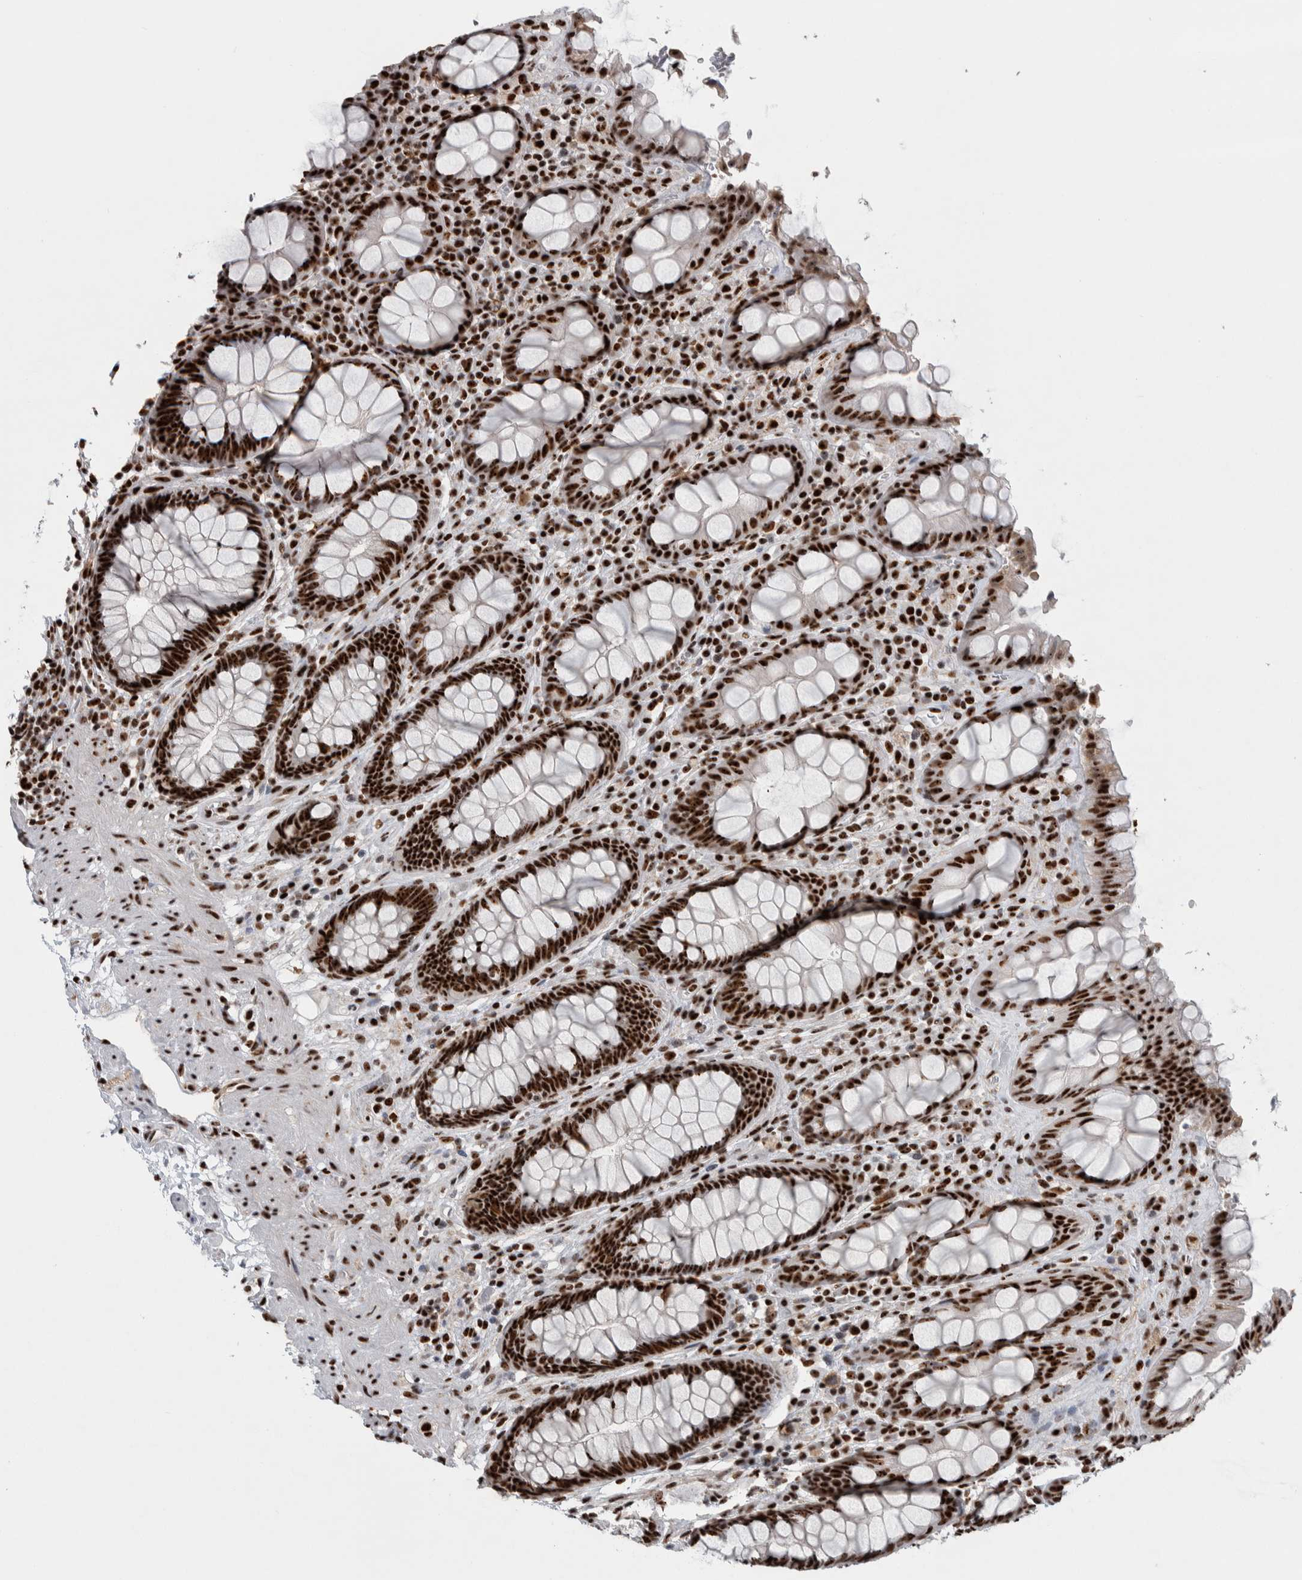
{"staining": {"intensity": "strong", "quantity": ">75%", "location": "nuclear"}, "tissue": "rectum", "cell_type": "Glandular cells", "image_type": "normal", "snomed": [{"axis": "morphology", "description": "Normal tissue, NOS"}, {"axis": "topography", "description": "Rectum"}], "caption": "Glandular cells demonstrate high levels of strong nuclear staining in approximately >75% of cells in benign human rectum. The staining is performed using DAB (3,3'-diaminobenzidine) brown chromogen to label protein expression. The nuclei are counter-stained blue using hematoxylin.", "gene": "NCL", "patient": {"sex": "male", "age": 64}}